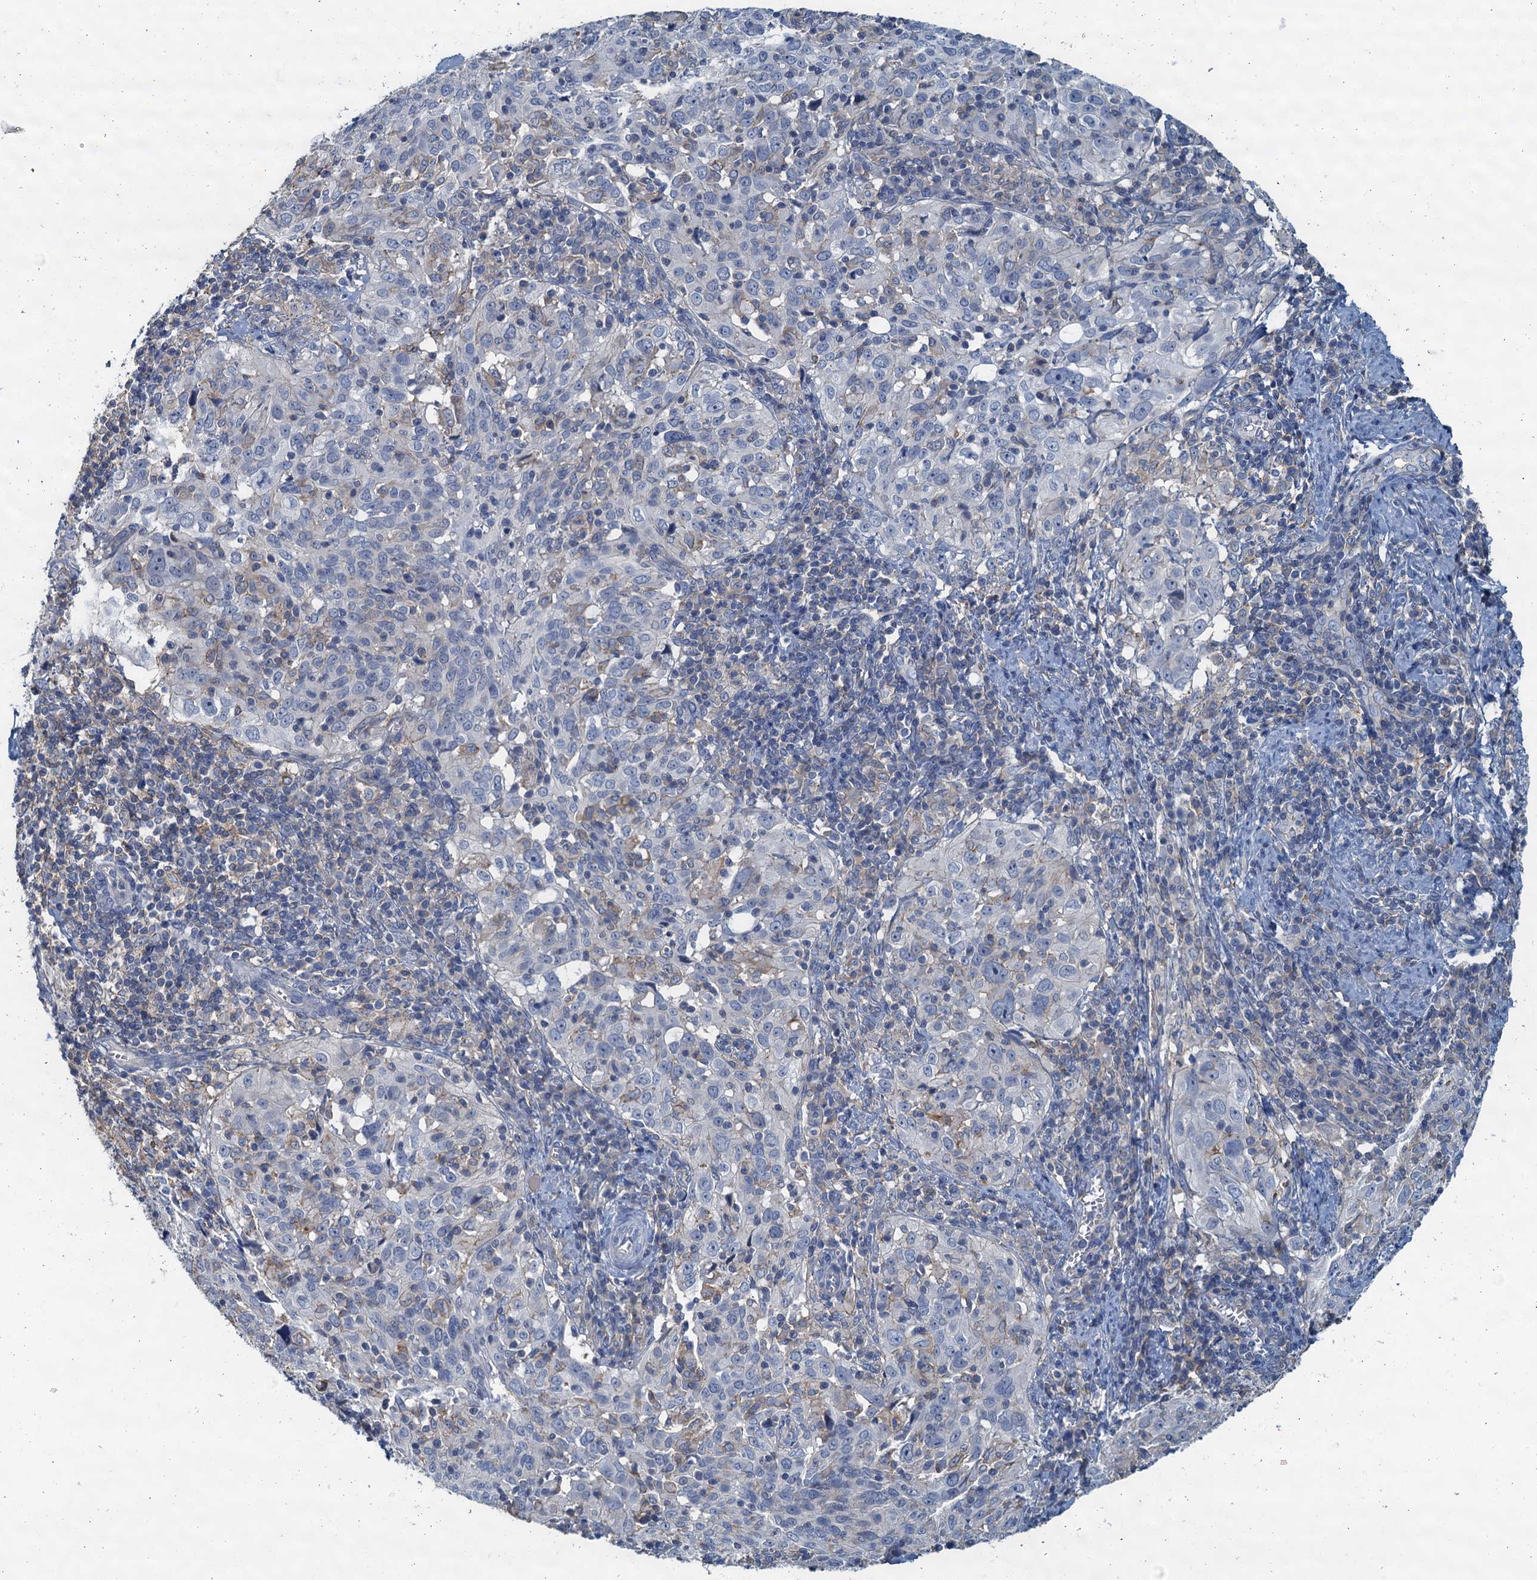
{"staining": {"intensity": "negative", "quantity": "none", "location": "none"}, "tissue": "cervical cancer", "cell_type": "Tumor cells", "image_type": "cancer", "snomed": [{"axis": "morphology", "description": "Normal tissue, NOS"}, {"axis": "morphology", "description": "Squamous cell carcinoma, NOS"}, {"axis": "topography", "description": "Cervix"}], "caption": "Immunohistochemistry (IHC) histopathology image of neoplastic tissue: human squamous cell carcinoma (cervical) stained with DAB shows no significant protein staining in tumor cells. (DAB (3,3'-diaminobenzidine) immunohistochemistry, high magnification).", "gene": "THAP10", "patient": {"sex": "female", "age": 31}}